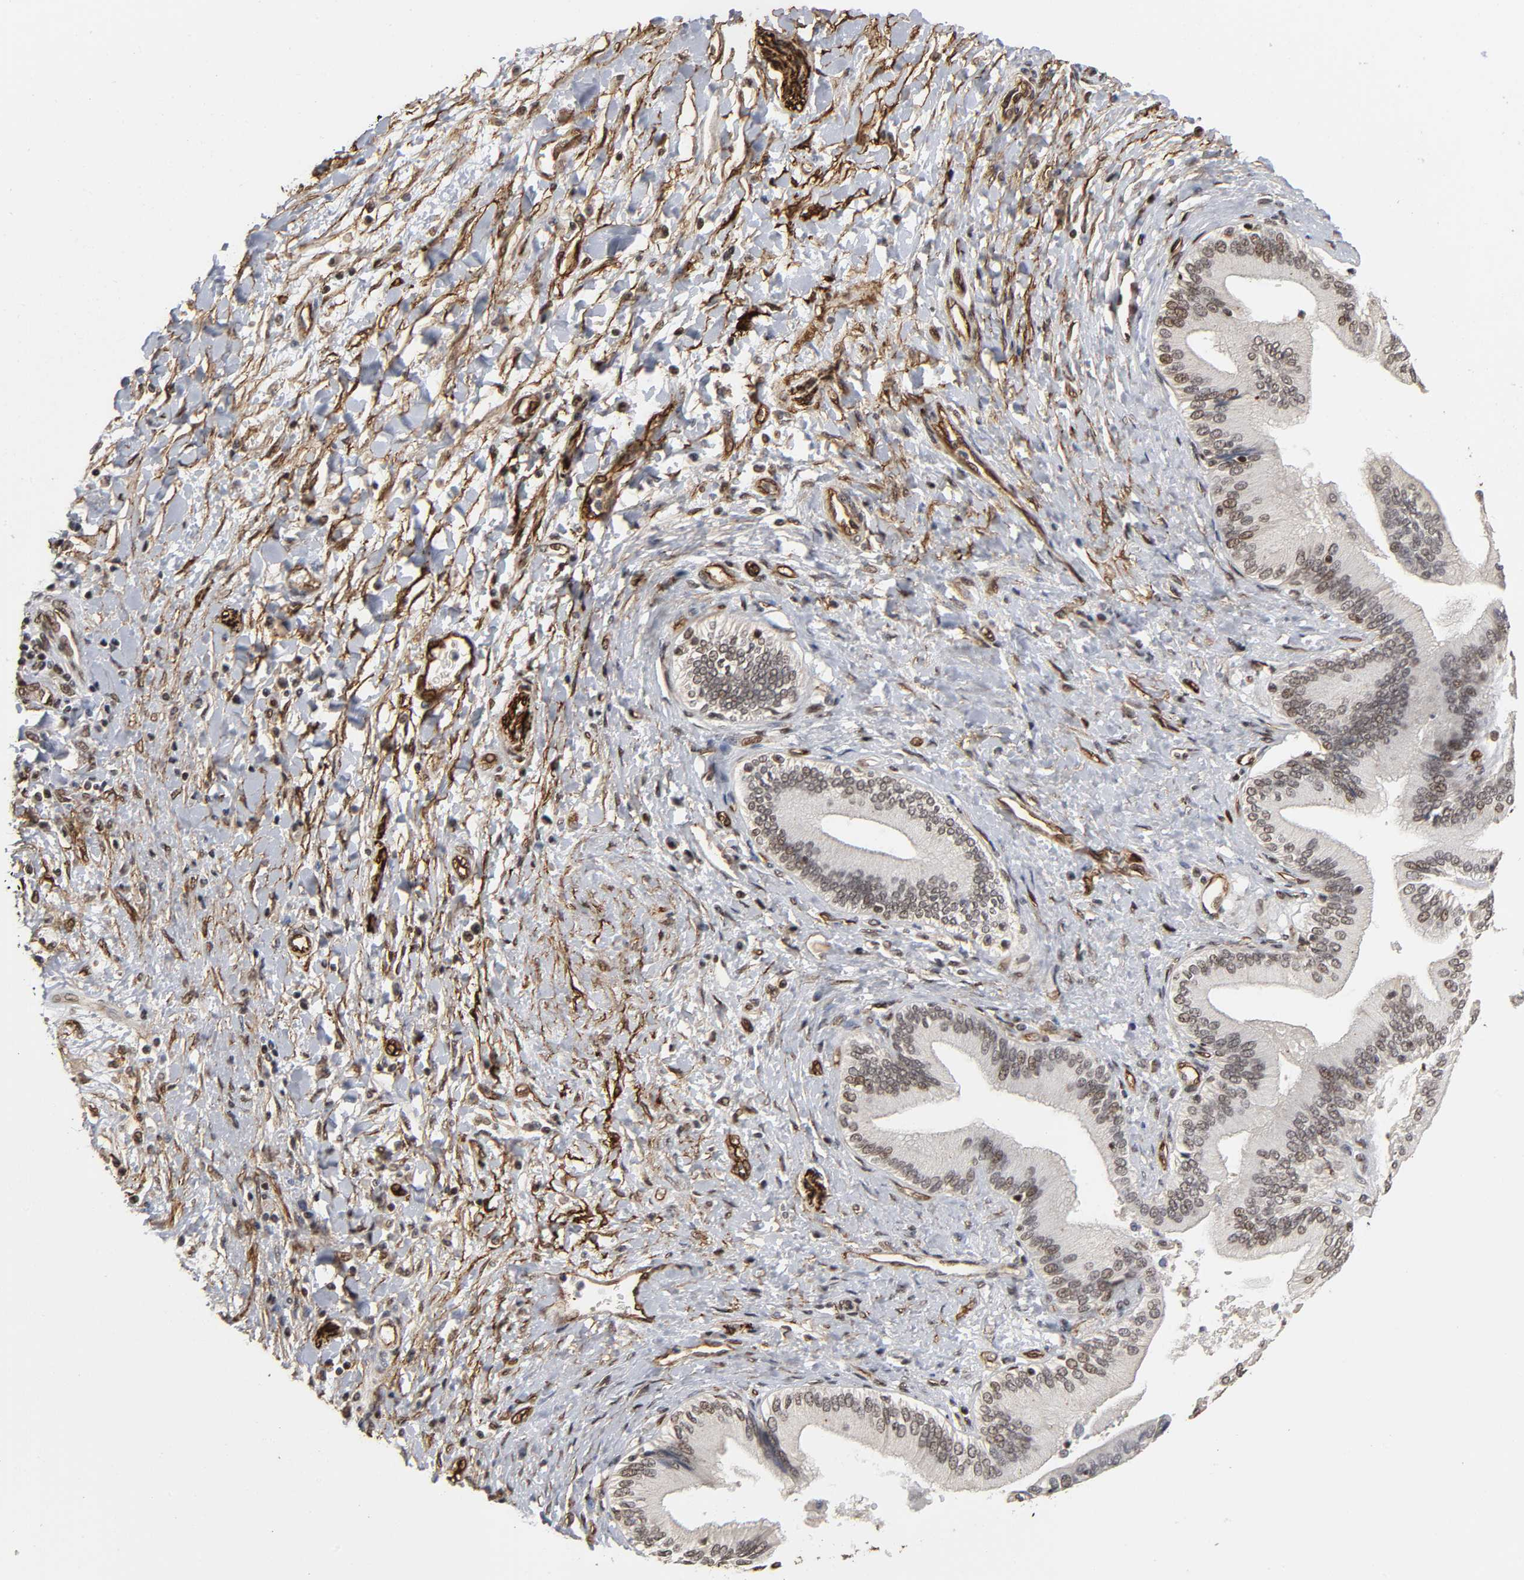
{"staining": {"intensity": "moderate", "quantity": ">75%", "location": "cytoplasmic/membranous"}, "tissue": "adipose tissue", "cell_type": "Adipocytes", "image_type": "normal", "snomed": [{"axis": "morphology", "description": "Normal tissue, NOS"}, {"axis": "morphology", "description": "Cholangiocarcinoma"}, {"axis": "topography", "description": "Liver"}, {"axis": "topography", "description": "Peripheral nerve tissue"}], "caption": "Protein expression analysis of unremarkable human adipose tissue reveals moderate cytoplasmic/membranous positivity in approximately >75% of adipocytes.", "gene": "AHNAK2", "patient": {"sex": "male", "age": 50}}